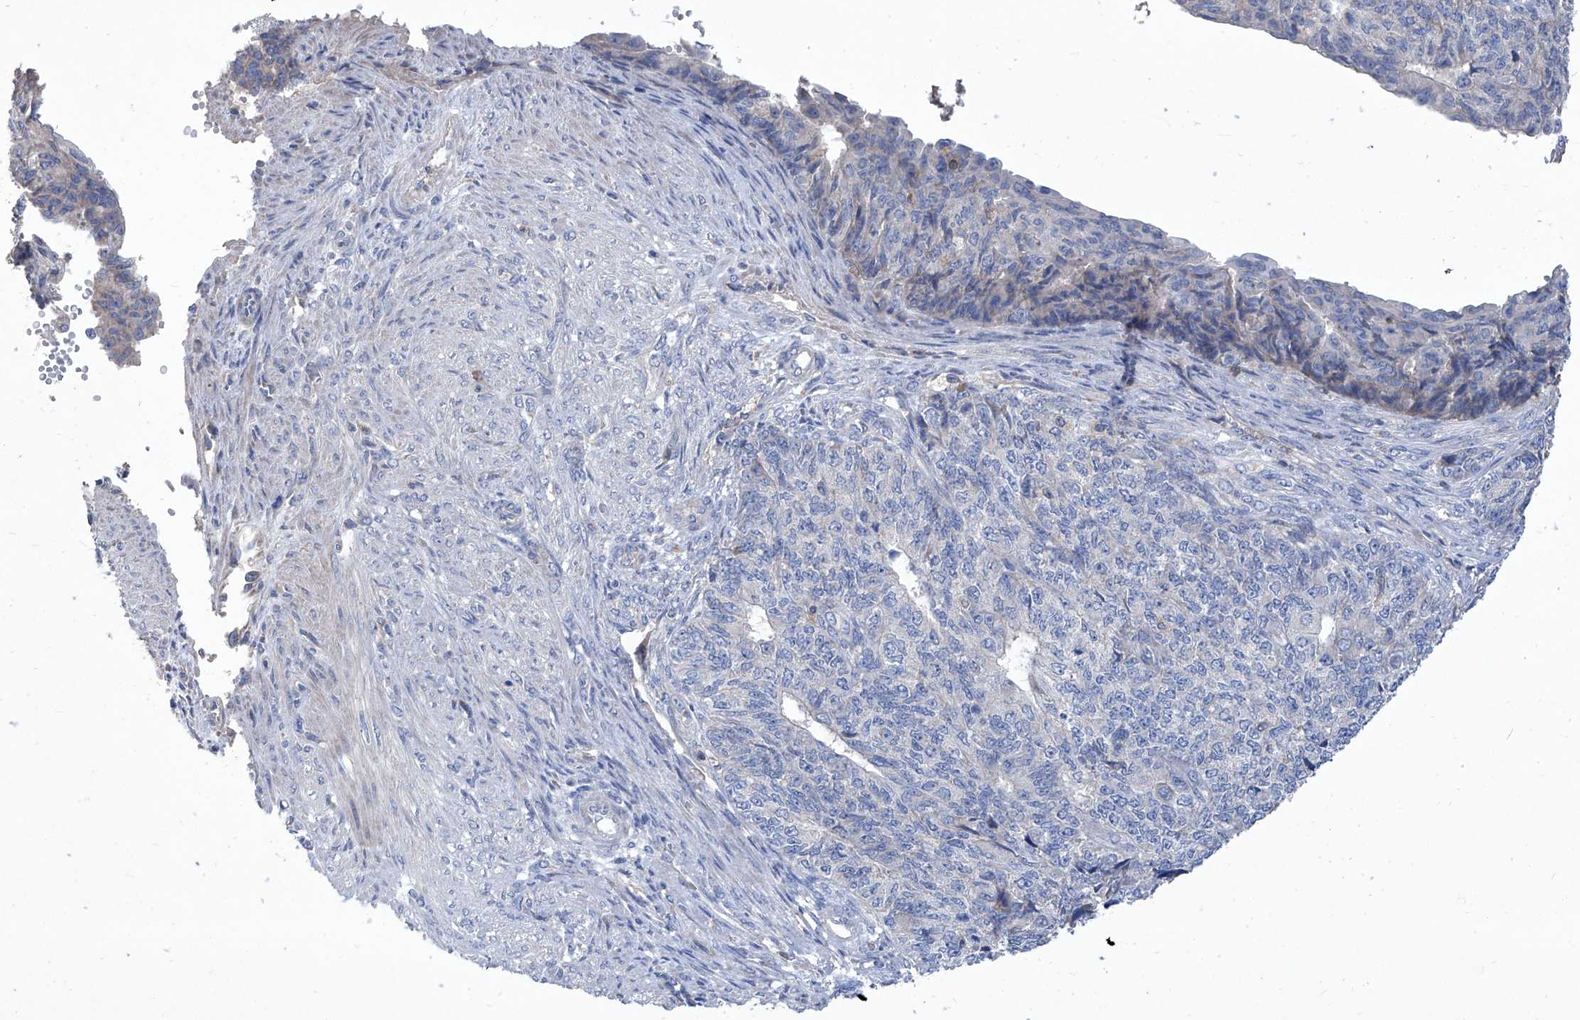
{"staining": {"intensity": "negative", "quantity": "none", "location": "none"}, "tissue": "endometrial cancer", "cell_type": "Tumor cells", "image_type": "cancer", "snomed": [{"axis": "morphology", "description": "Adenocarcinoma, NOS"}, {"axis": "topography", "description": "Endometrium"}], "caption": "The IHC histopathology image has no significant expression in tumor cells of endometrial cancer tissue. (DAB (3,3'-diaminobenzidine) immunohistochemistry (IHC), high magnification).", "gene": "EPHA8", "patient": {"sex": "female", "age": 32}}